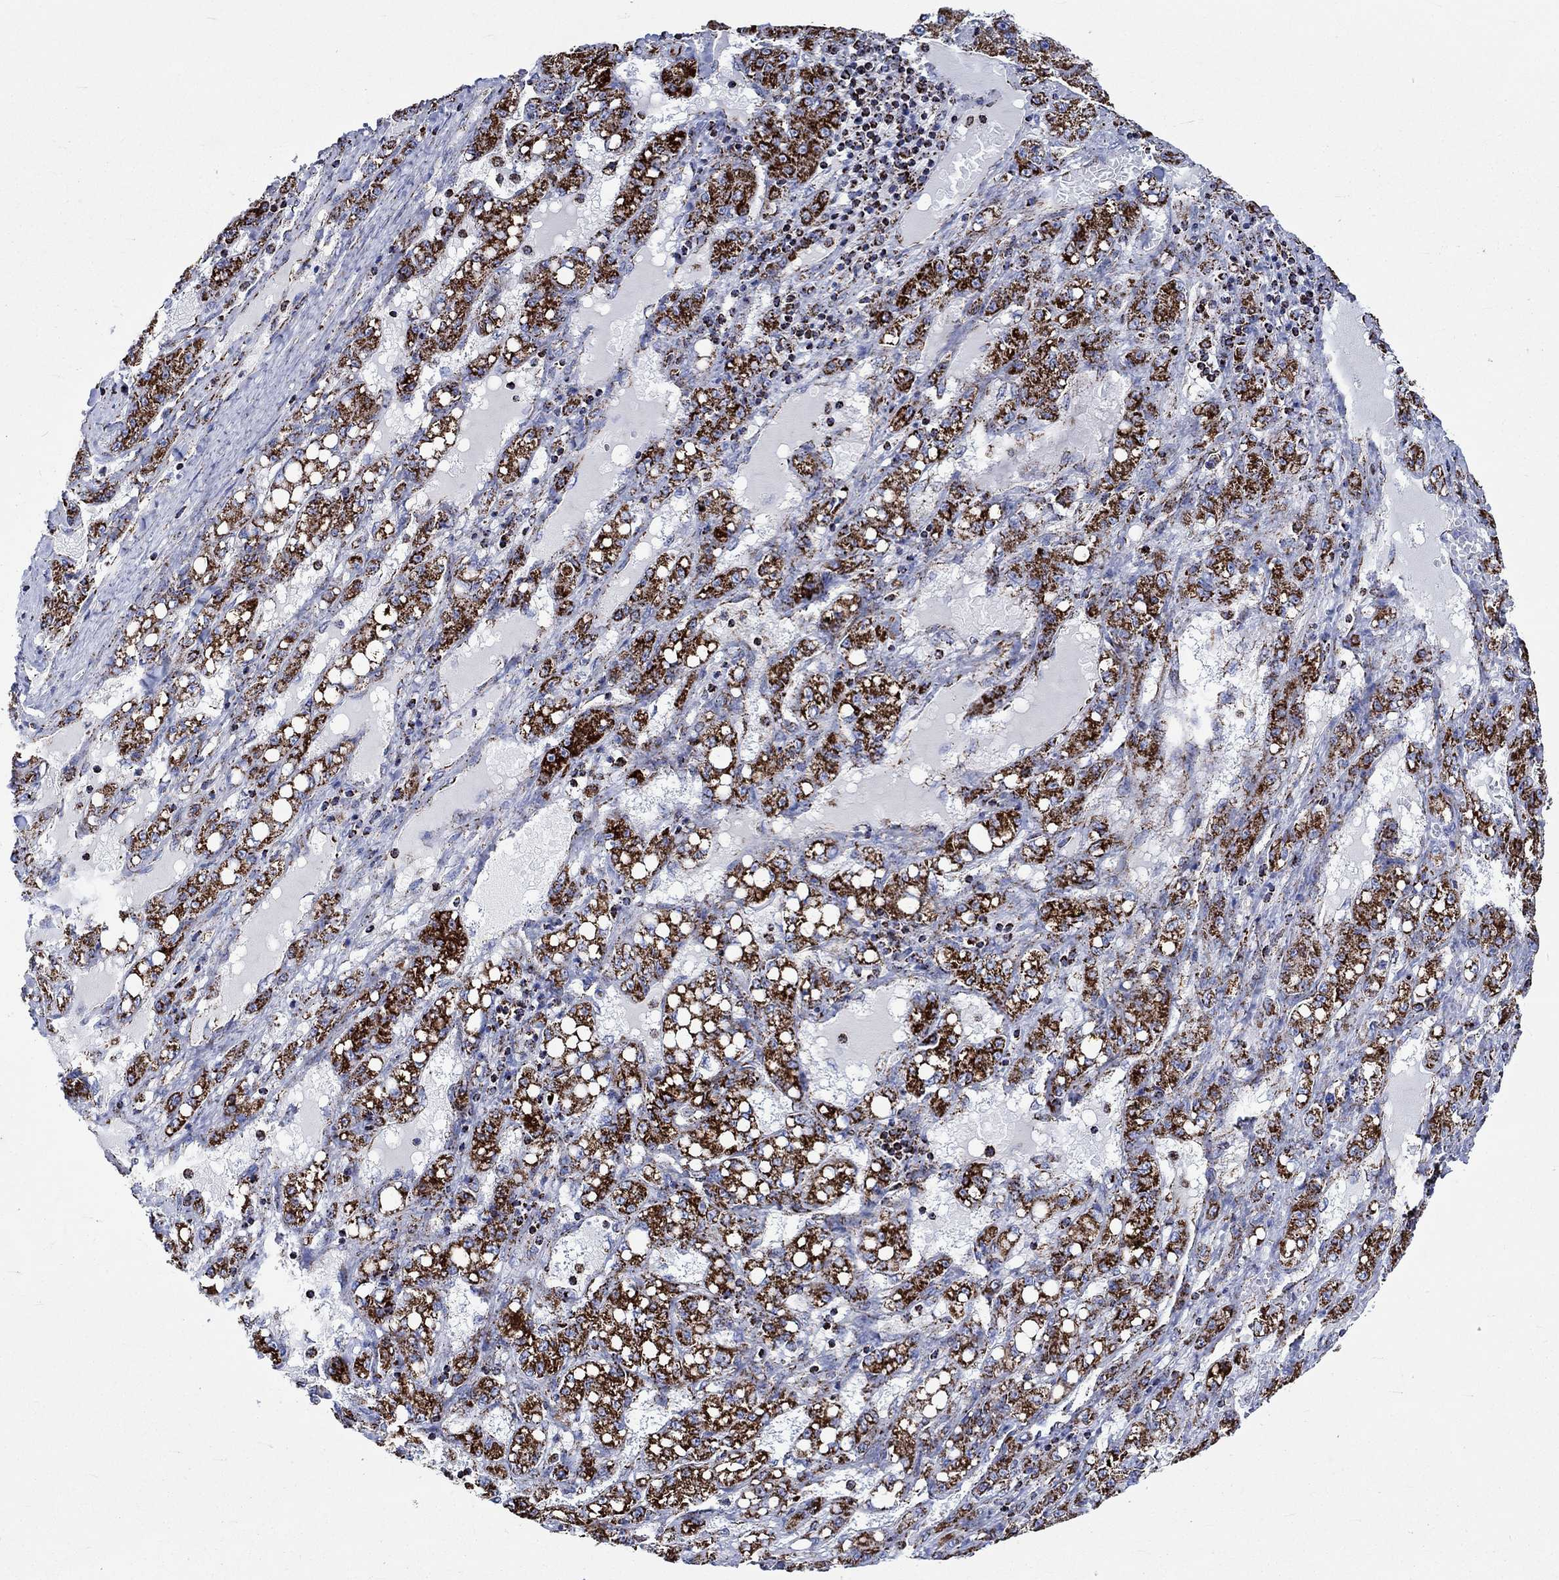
{"staining": {"intensity": "strong", "quantity": ">75%", "location": "cytoplasmic/membranous"}, "tissue": "liver cancer", "cell_type": "Tumor cells", "image_type": "cancer", "snomed": [{"axis": "morphology", "description": "Carcinoma, Hepatocellular, NOS"}, {"axis": "topography", "description": "Liver"}], "caption": "Immunohistochemistry of human liver cancer reveals high levels of strong cytoplasmic/membranous expression in about >75% of tumor cells. Nuclei are stained in blue.", "gene": "RCE1", "patient": {"sex": "female", "age": 65}}